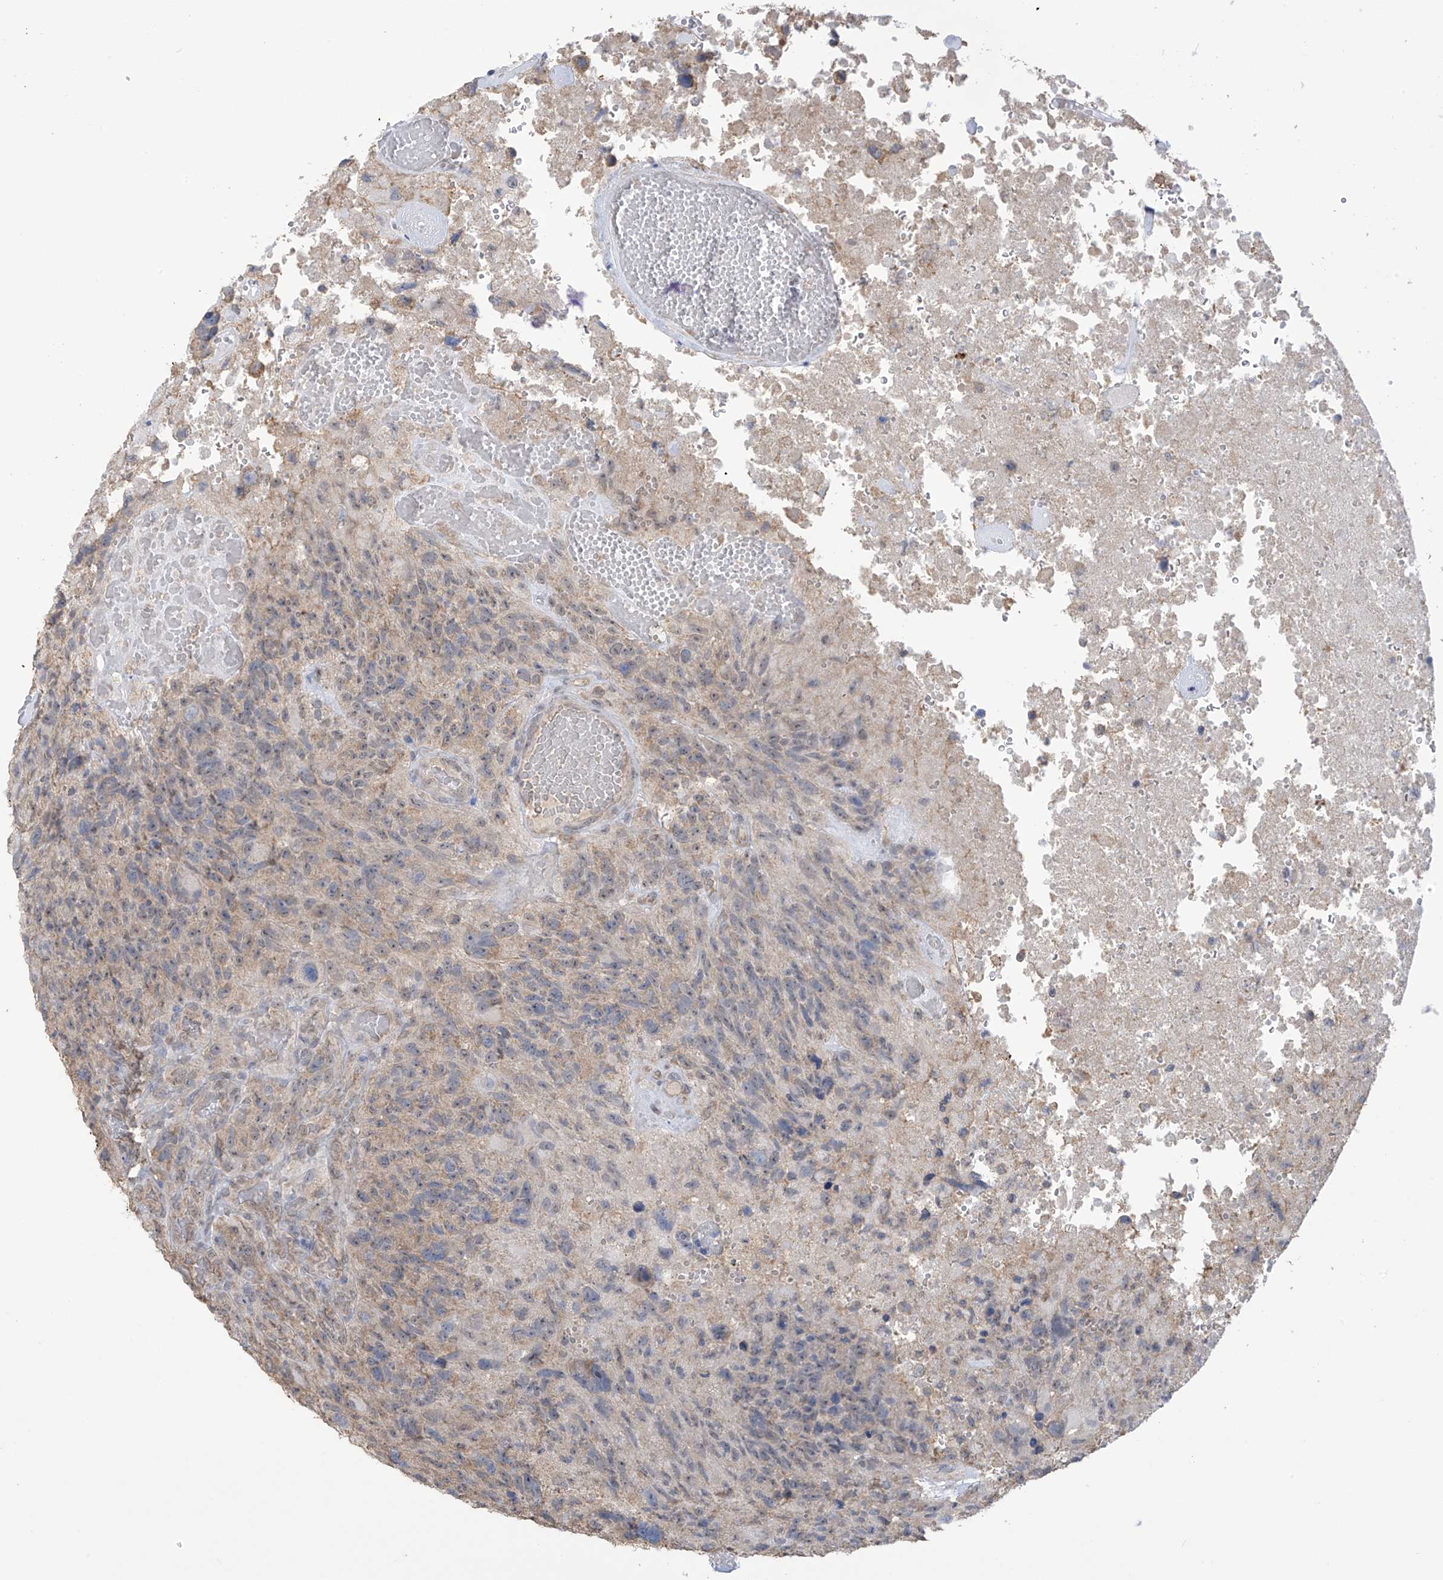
{"staining": {"intensity": "weak", "quantity": "<25%", "location": "cytoplasmic/membranous"}, "tissue": "glioma", "cell_type": "Tumor cells", "image_type": "cancer", "snomed": [{"axis": "morphology", "description": "Glioma, malignant, High grade"}, {"axis": "topography", "description": "Brain"}], "caption": "This image is of glioma stained with IHC to label a protein in brown with the nuclei are counter-stained blue. There is no expression in tumor cells.", "gene": "KIAA1522", "patient": {"sex": "male", "age": 69}}